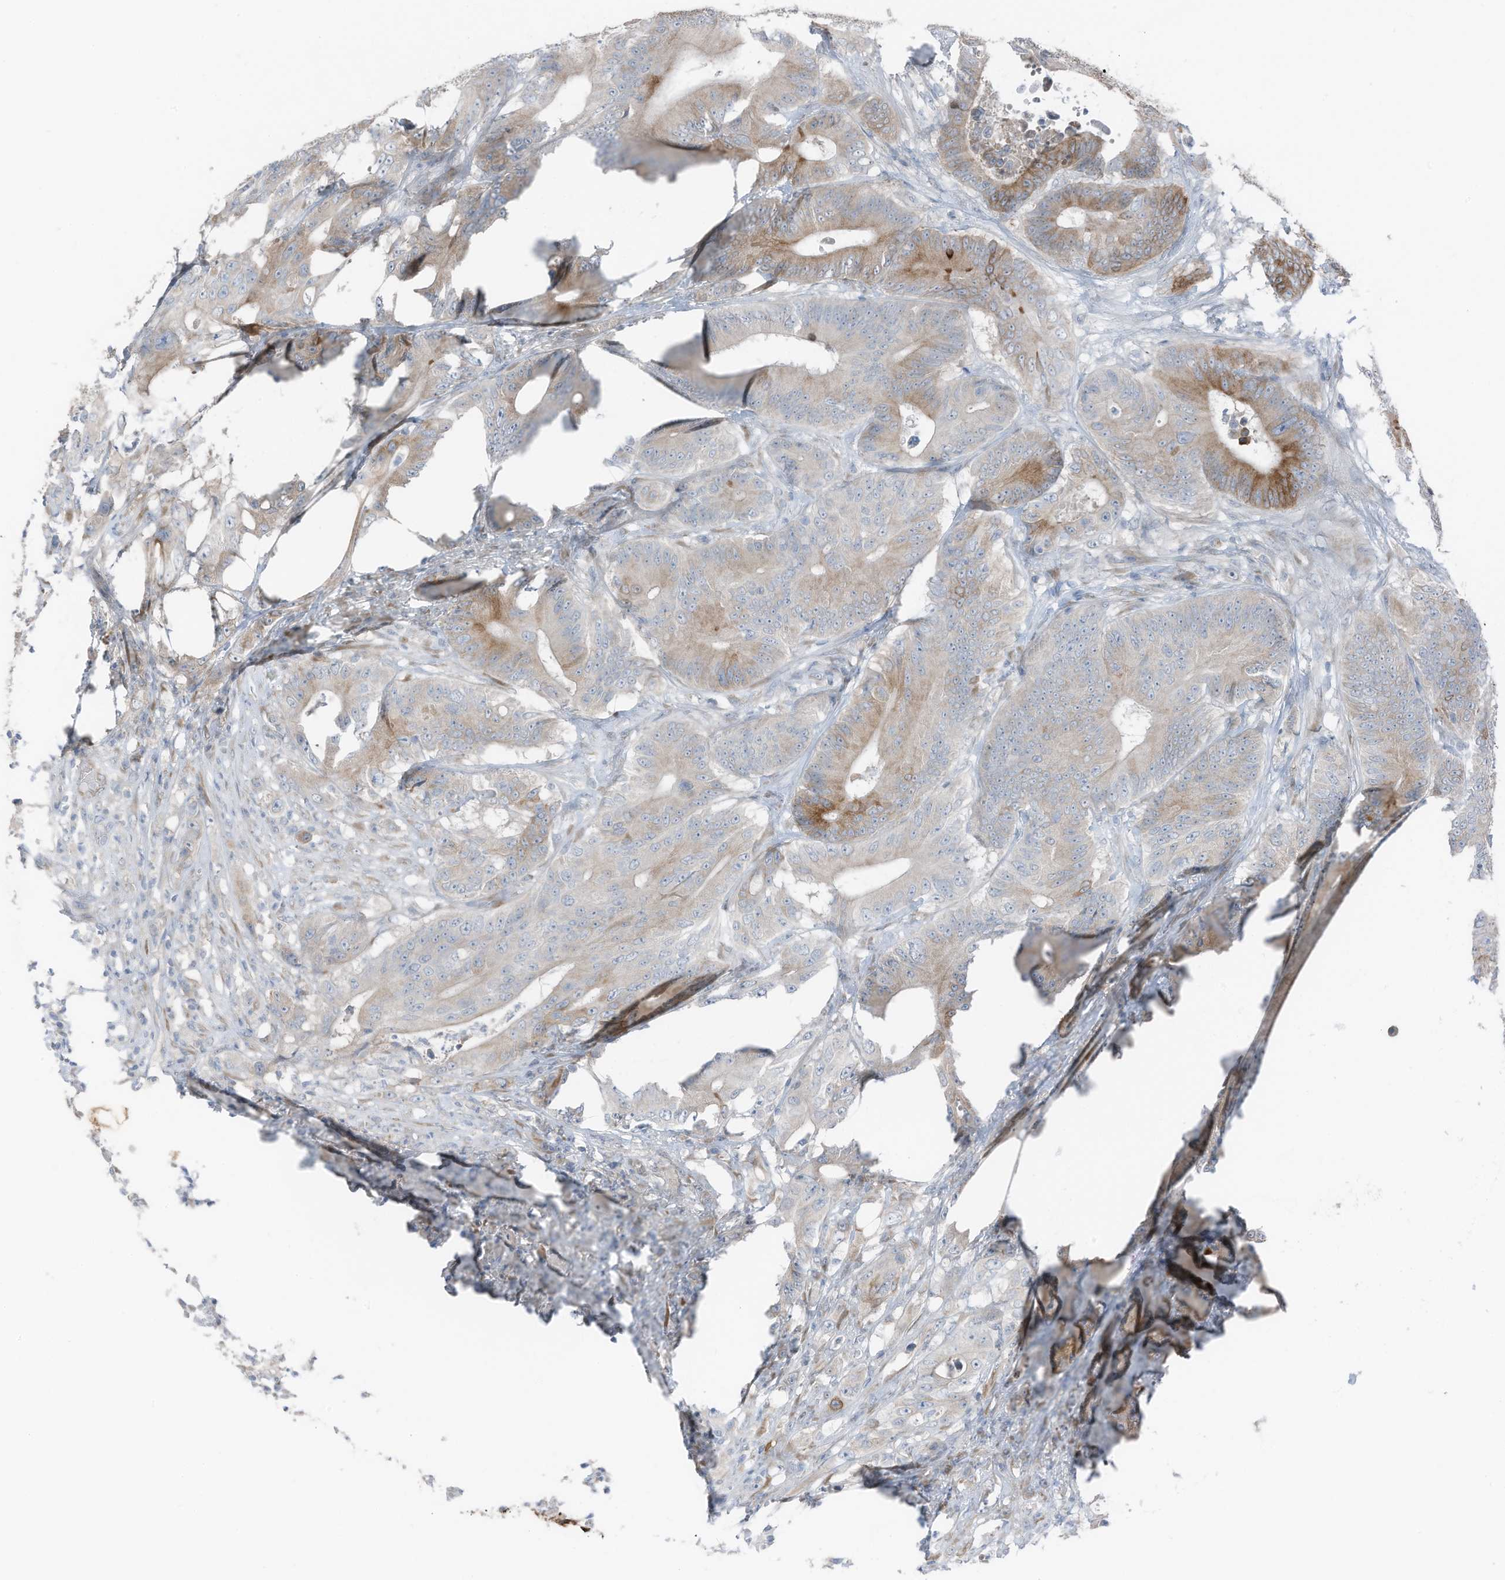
{"staining": {"intensity": "moderate", "quantity": "25%-75%", "location": "cytoplasmic/membranous"}, "tissue": "colorectal cancer", "cell_type": "Tumor cells", "image_type": "cancer", "snomed": [{"axis": "morphology", "description": "Adenocarcinoma, NOS"}, {"axis": "topography", "description": "Colon"}], "caption": "Colorectal cancer stained with a brown dye reveals moderate cytoplasmic/membranous positive positivity in approximately 25%-75% of tumor cells.", "gene": "ARHGEF33", "patient": {"sex": "male", "age": 83}}